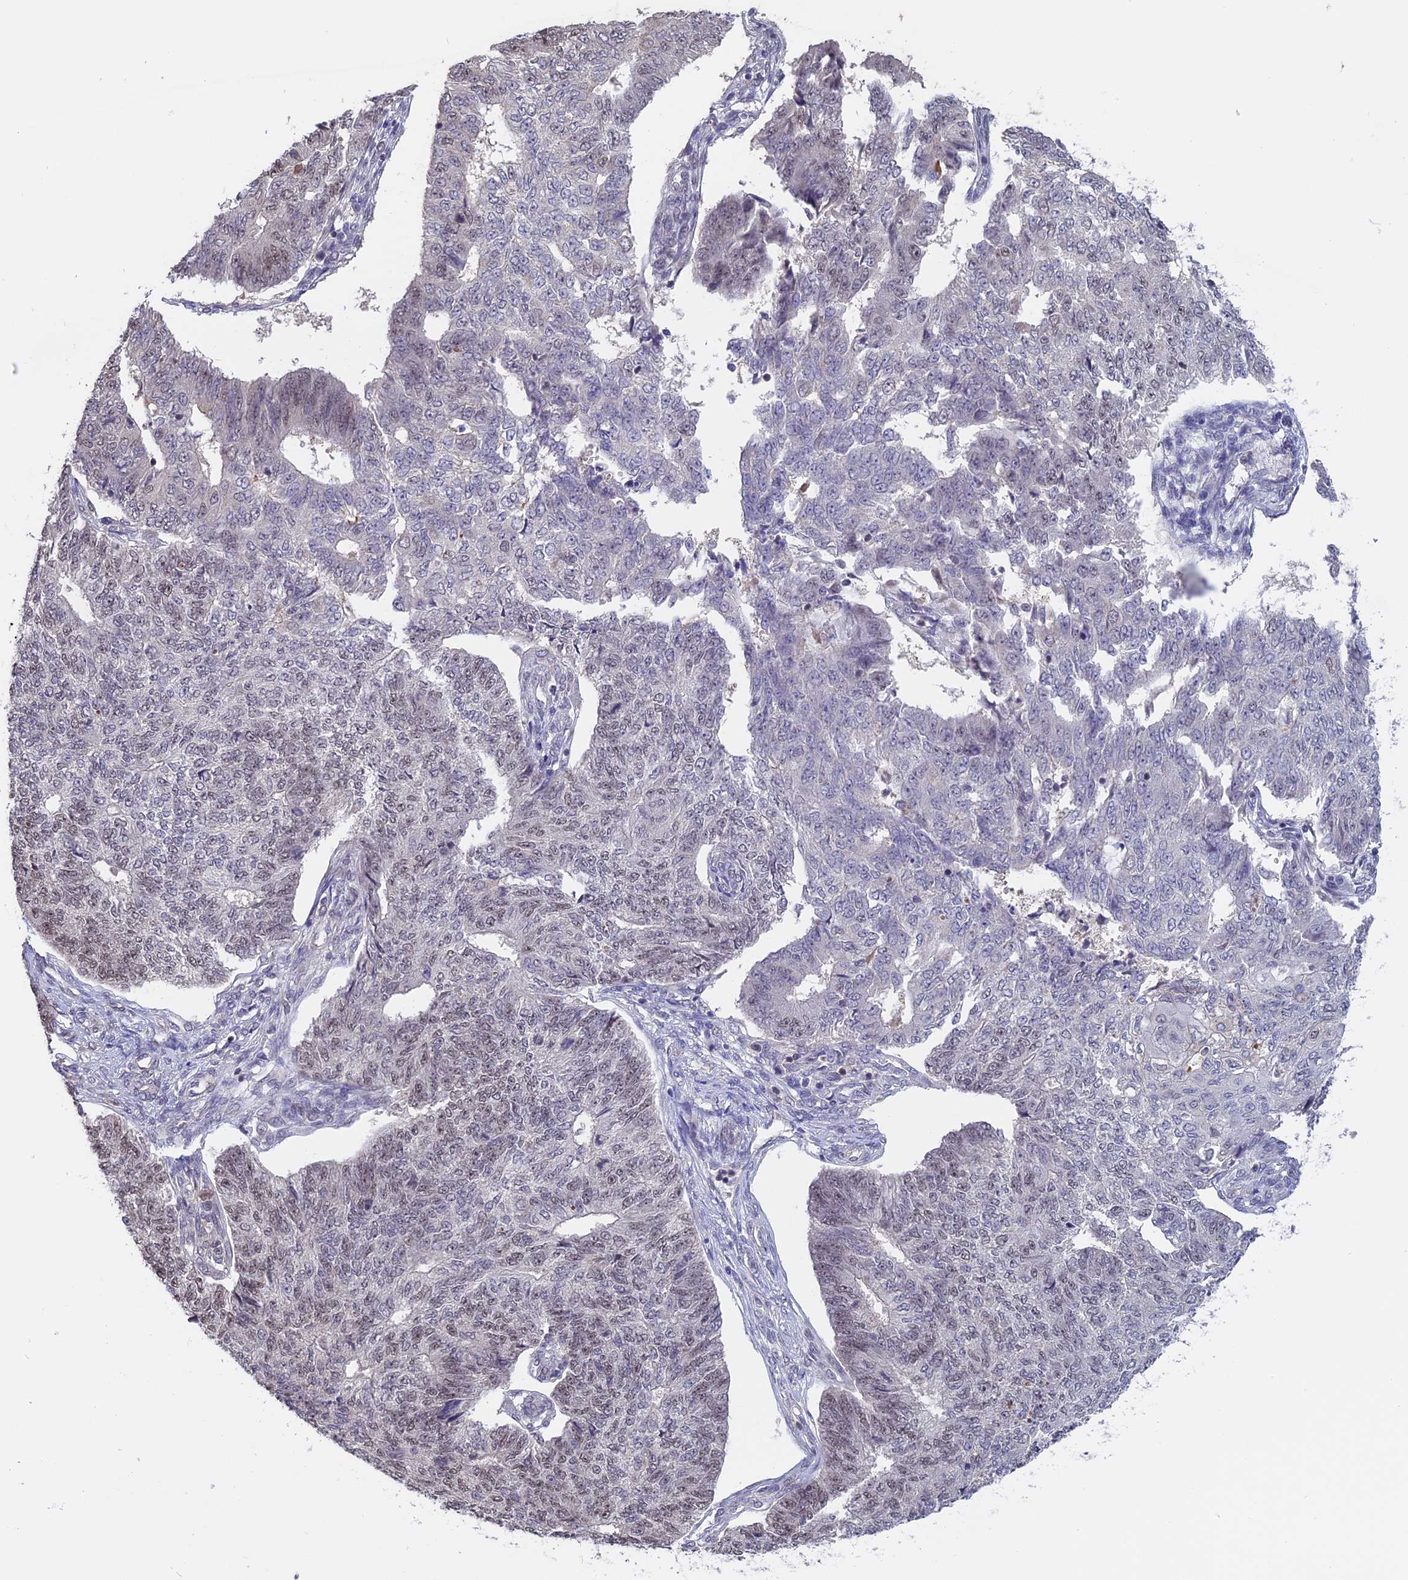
{"staining": {"intensity": "weak", "quantity": "<25%", "location": "nuclear"}, "tissue": "endometrial cancer", "cell_type": "Tumor cells", "image_type": "cancer", "snomed": [{"axis": "morphology", "description": "Adenocarcinoma, NOS"}, {"axis": "topography", "description": "Endometrium"}], "caption": "Histopathology image shows no significant protein expression in tumor cells of adenocarcinoma (endometrial). (Brightfield microscopy of DAB IHC at high magnification).", "gene": "RFC5", "patient": {"sex": "female", "age": 32}}